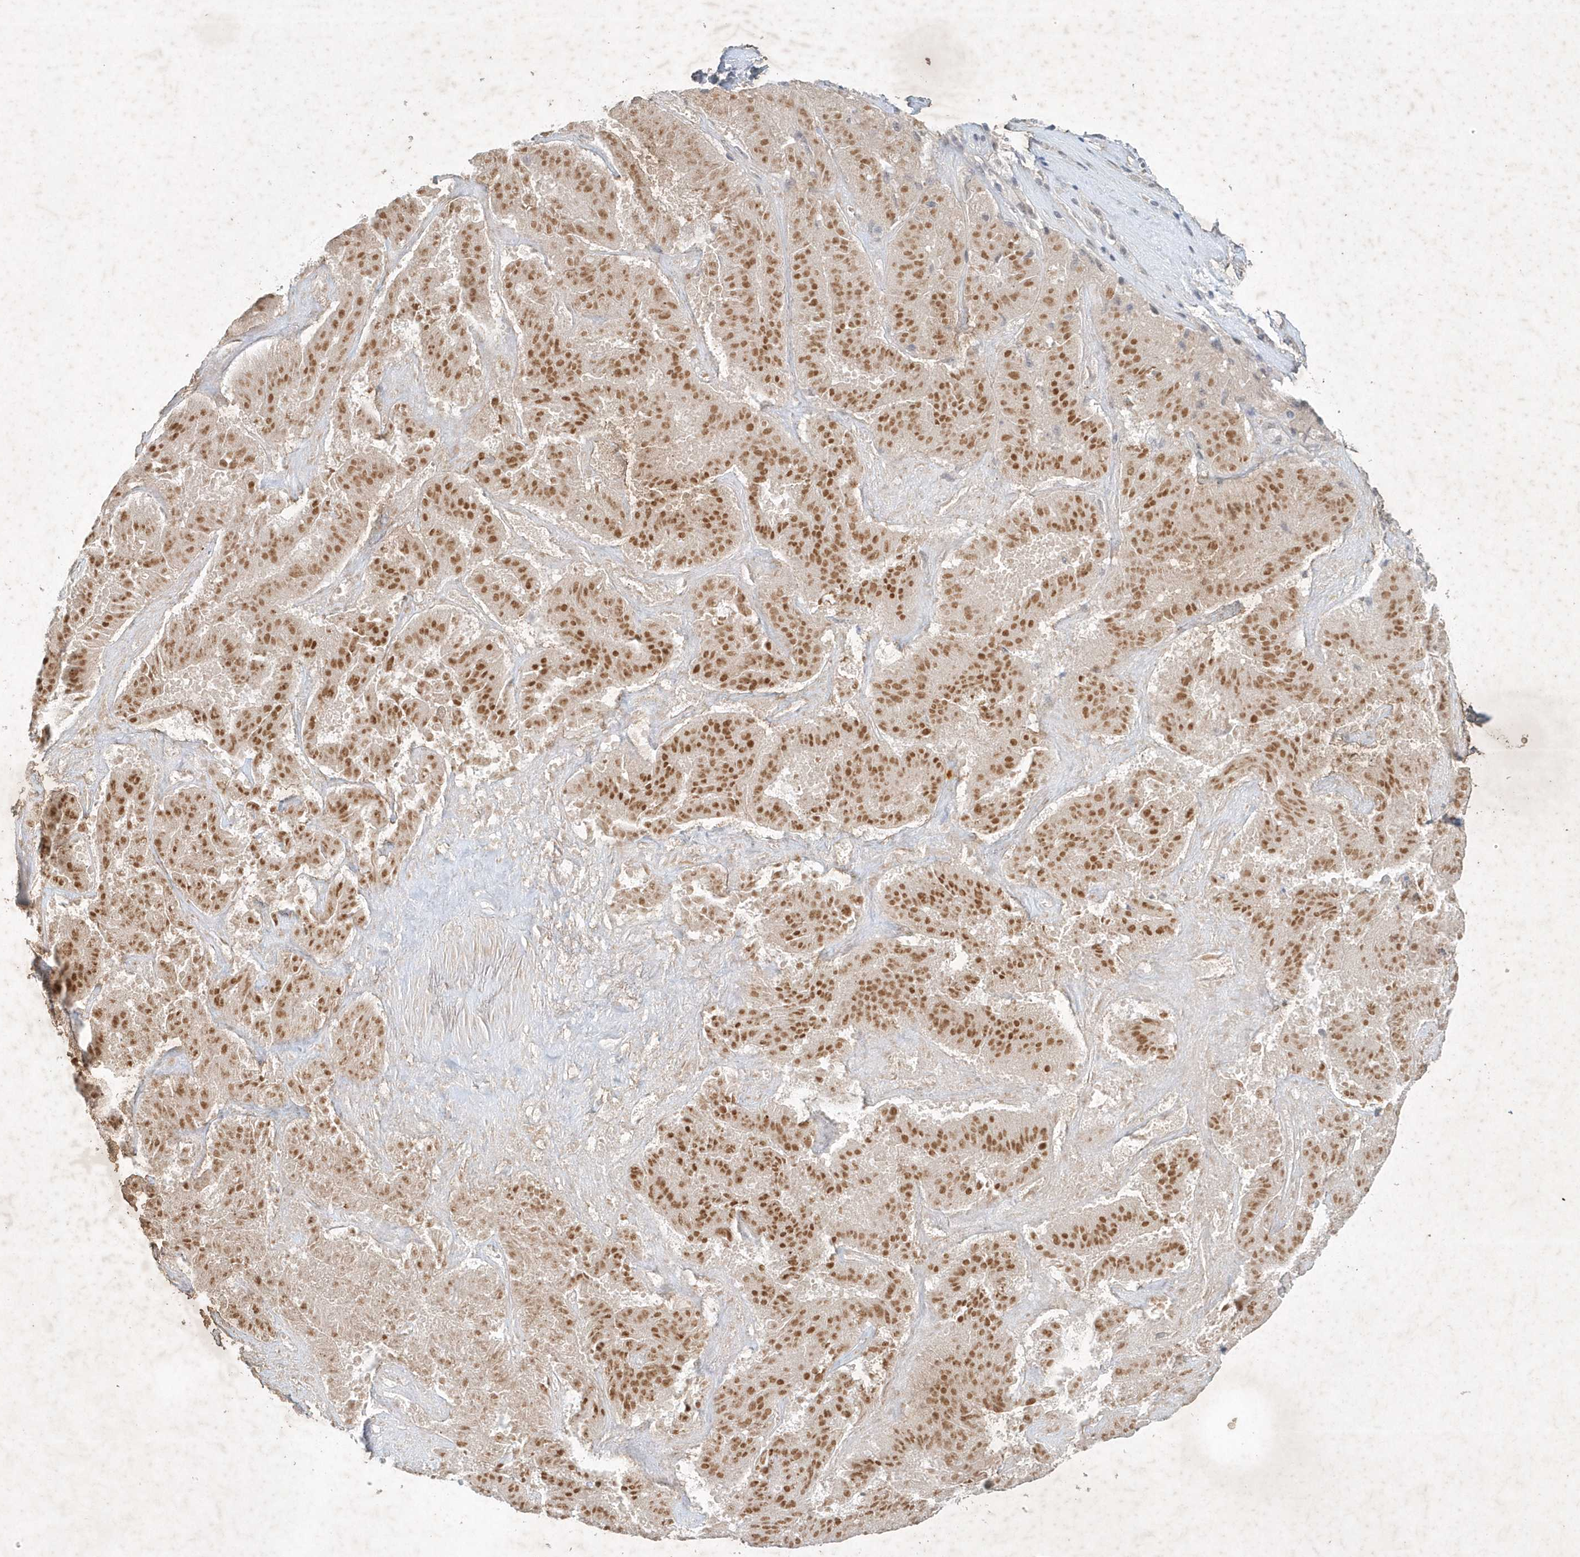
{"staining": {"intensity": "moderate", "quantity": ">75%", "location": "nuclear"}, "tissue": "pancreatic cancer", "cell_type": "Tumor cells", "image_type": "cancer", "snomed": [{"axis": "morphology", "description": "Adenocarcinoma, NOS"}, {"axis": "topography", "description": "Pancreas"}], "caption": "Immunohistochemical staining of pancreatic cancer (adenocarcinoma) reveals medium levels of moderate nuclear expression in about >75% of tumor cells.", "gene": "ZBTB9", "patient": {"sex": "male", "age": 63}}